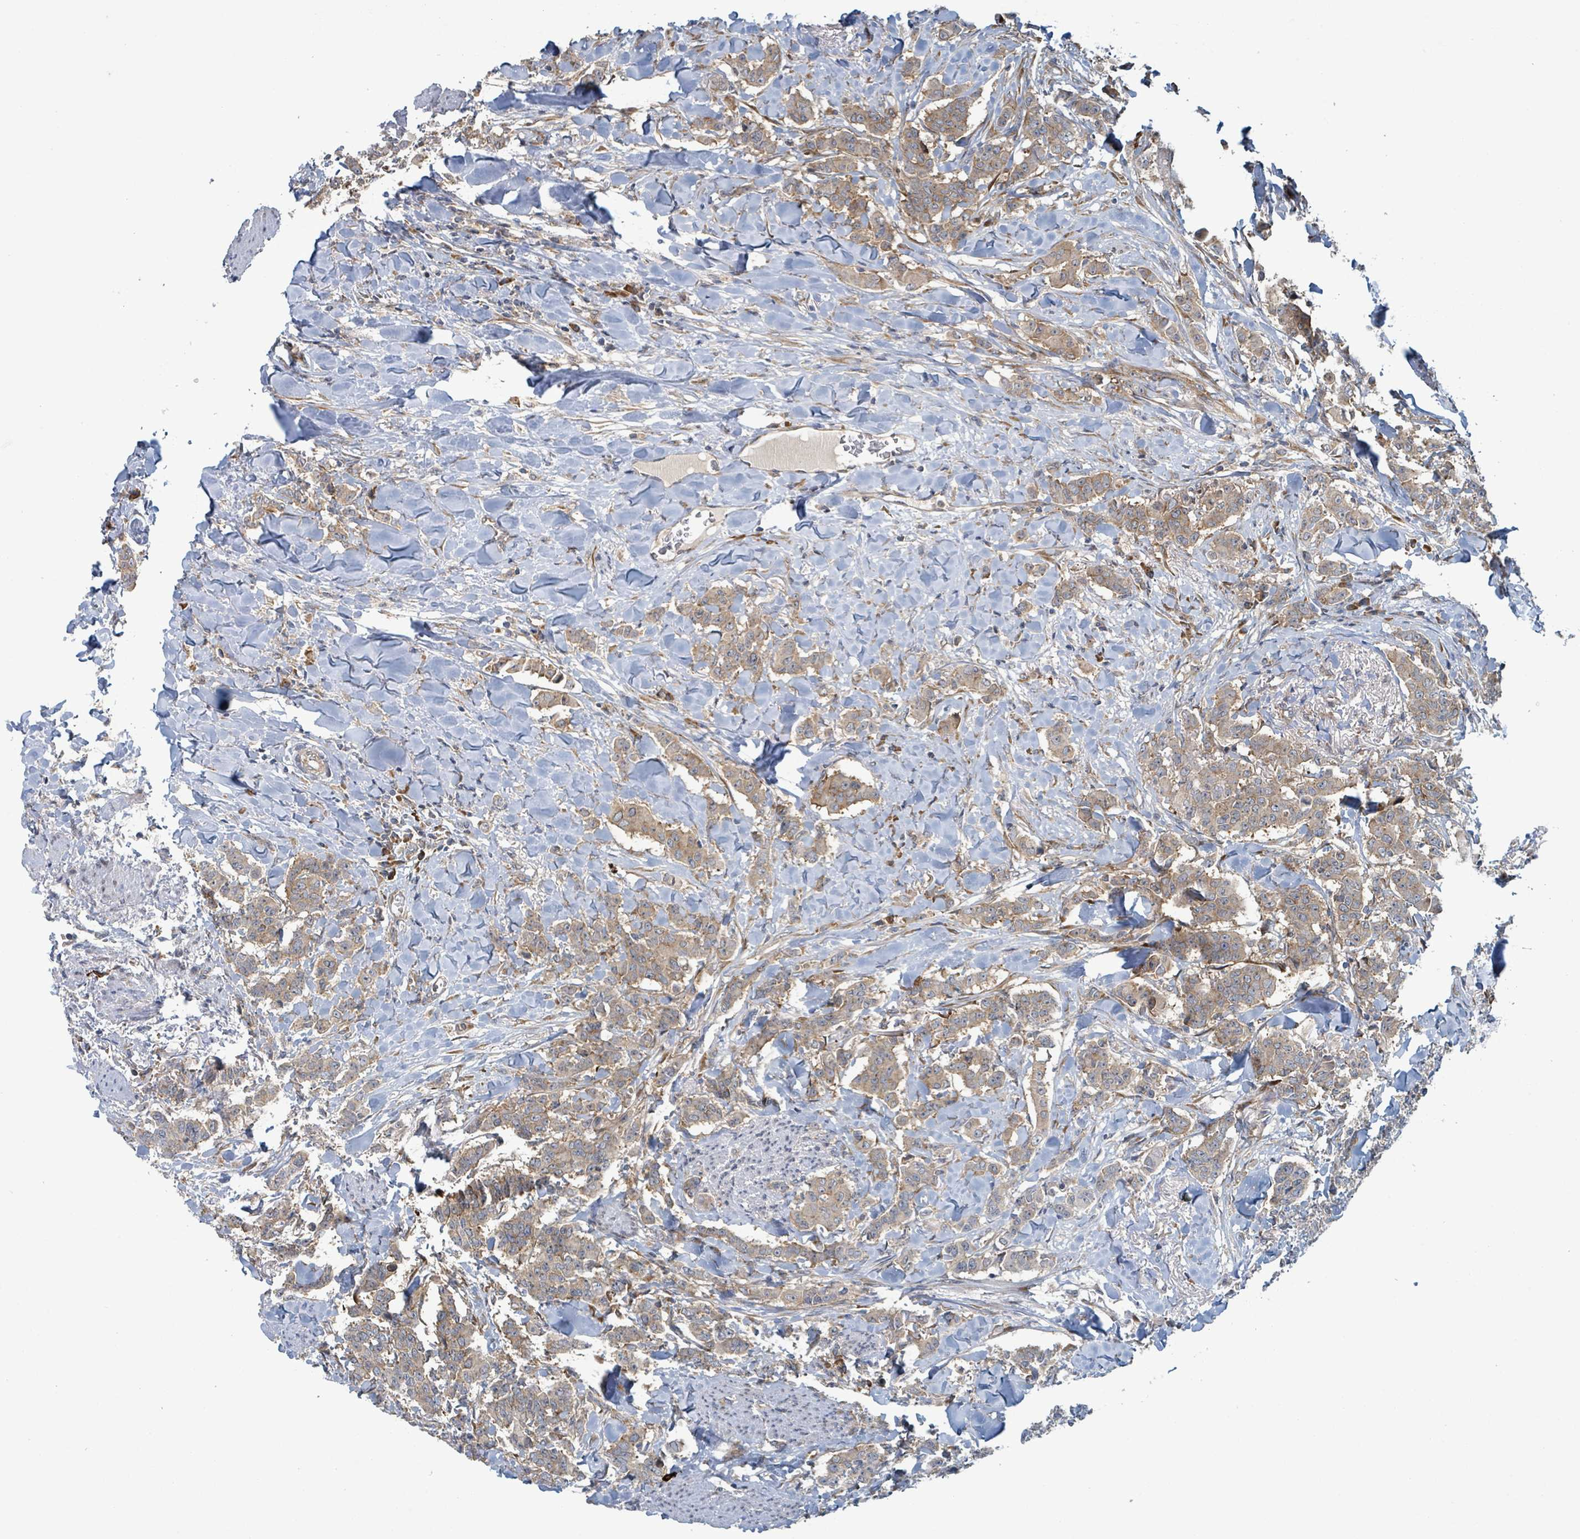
{"staining": {"intensity": "moderate", "quantity": ">75%", "location": "cytoplasmic/membranous"}, "tissue": "breast cancer", "cell_type": "Tumor cells", "image_type": "cancer", "snomed": [{"axis": "morphology", "description": "Duct carcinoma"}, {"axis": "topography", "description": "Breast"}], "caption": "Breast cancer (invasive ductal carcinoma) stained for a protein (brown) reveals moderate cytoplasmic/membranous positive staining in approximately >75% of tumor cells.", "gene": "OR51E1", "patient": {"sex": "female", "age": 40}}